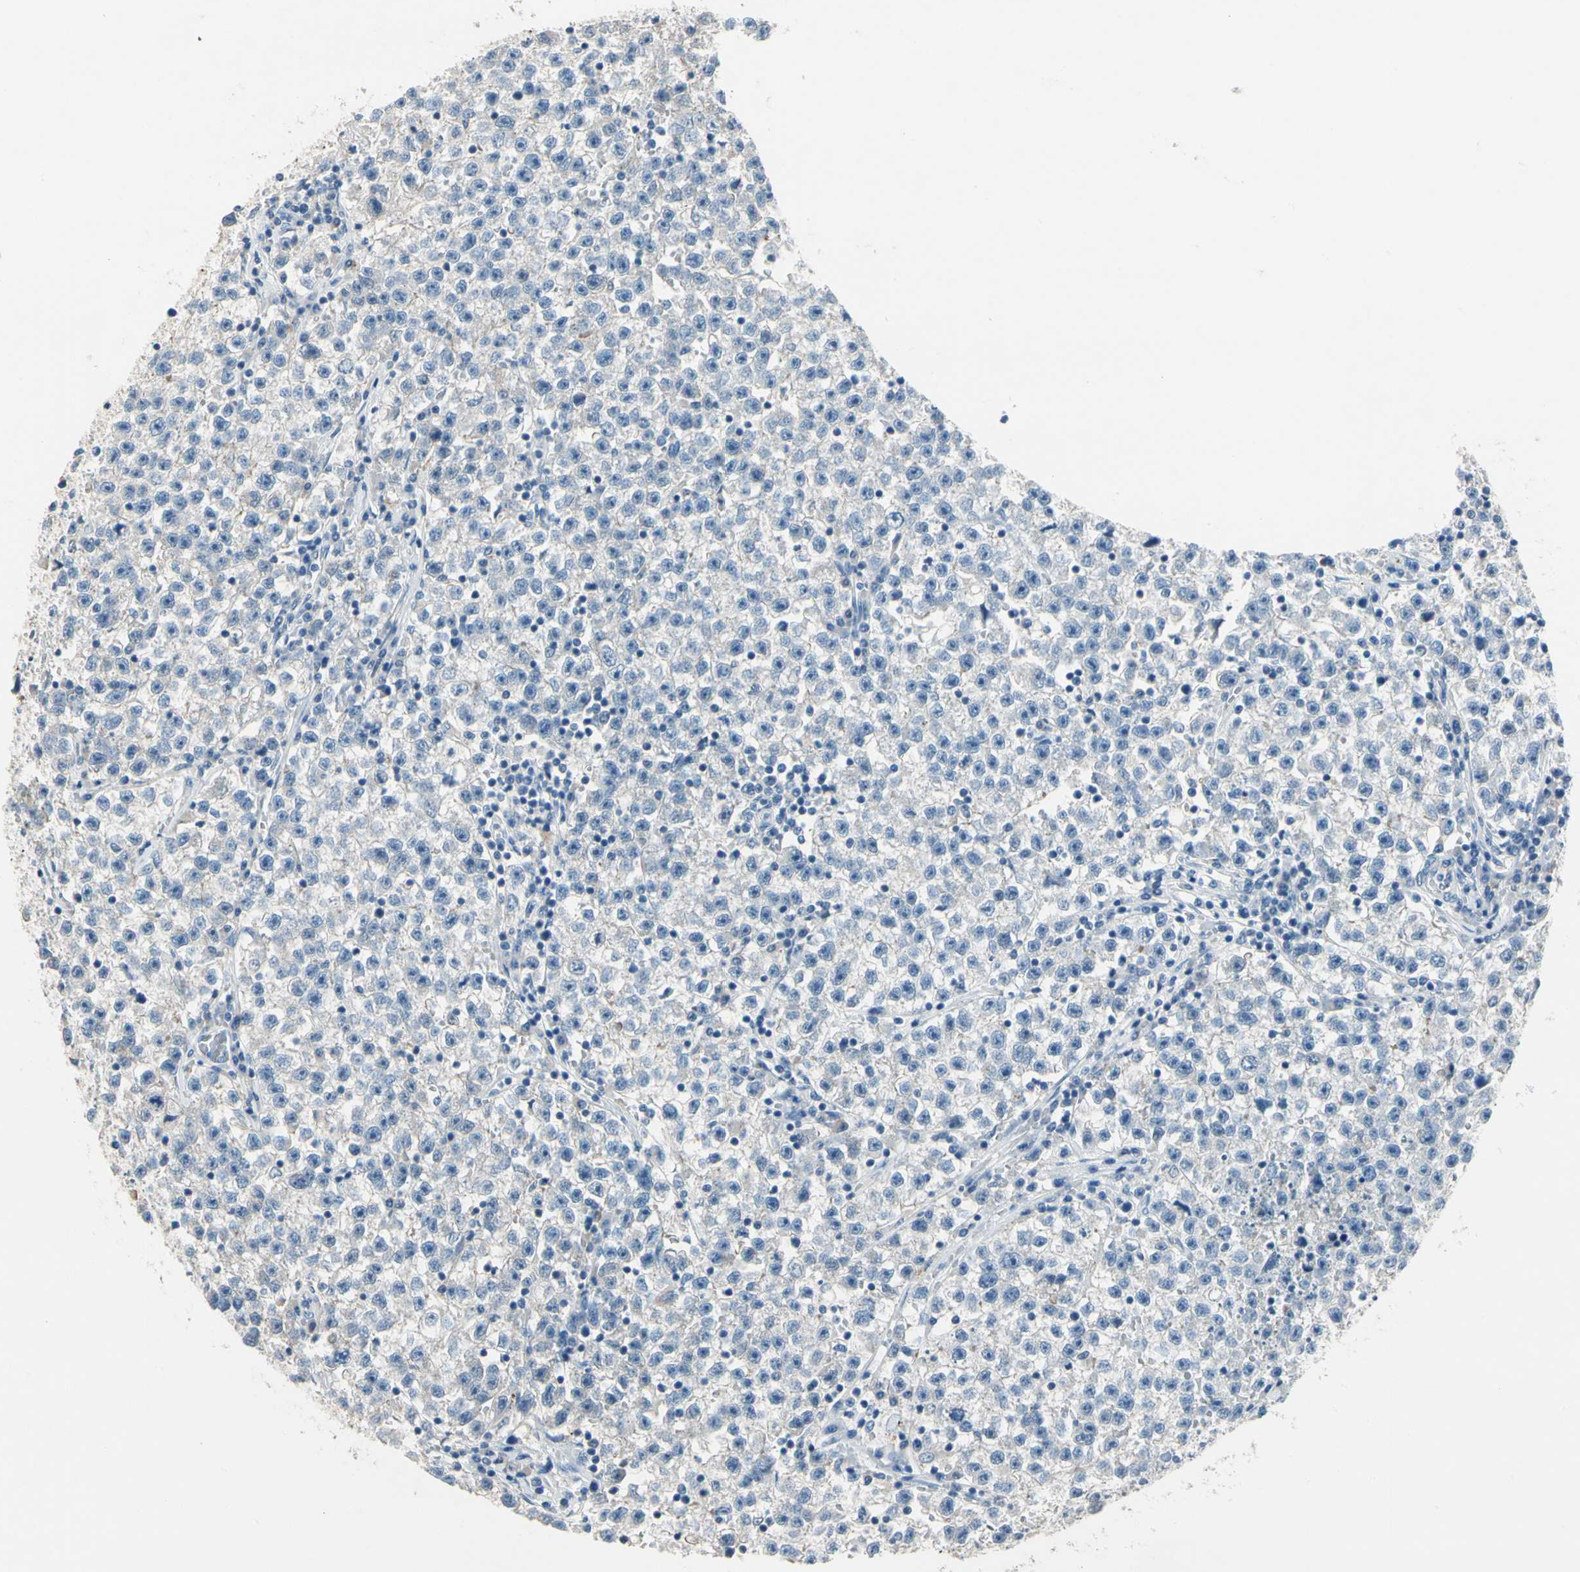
{"staining": {"intensity": "negative", "quantity": "none", "location": "none"}, "tissue": "testis cancer", "cell_type": "Tumor cells", "image_type": "cancer", "snomed": [{"axis": "morphology", "description": "Seminoma, NOS"}, {"axis": "topography", "description": "Testis"}], "caption": "This is a histopathology image of immunohistochemistry (IHC) staining of seminoma (testis), which shows no expression in tumor cells.", "gene": "CPA3", "patient": {"sex": "male", "age": 22}}